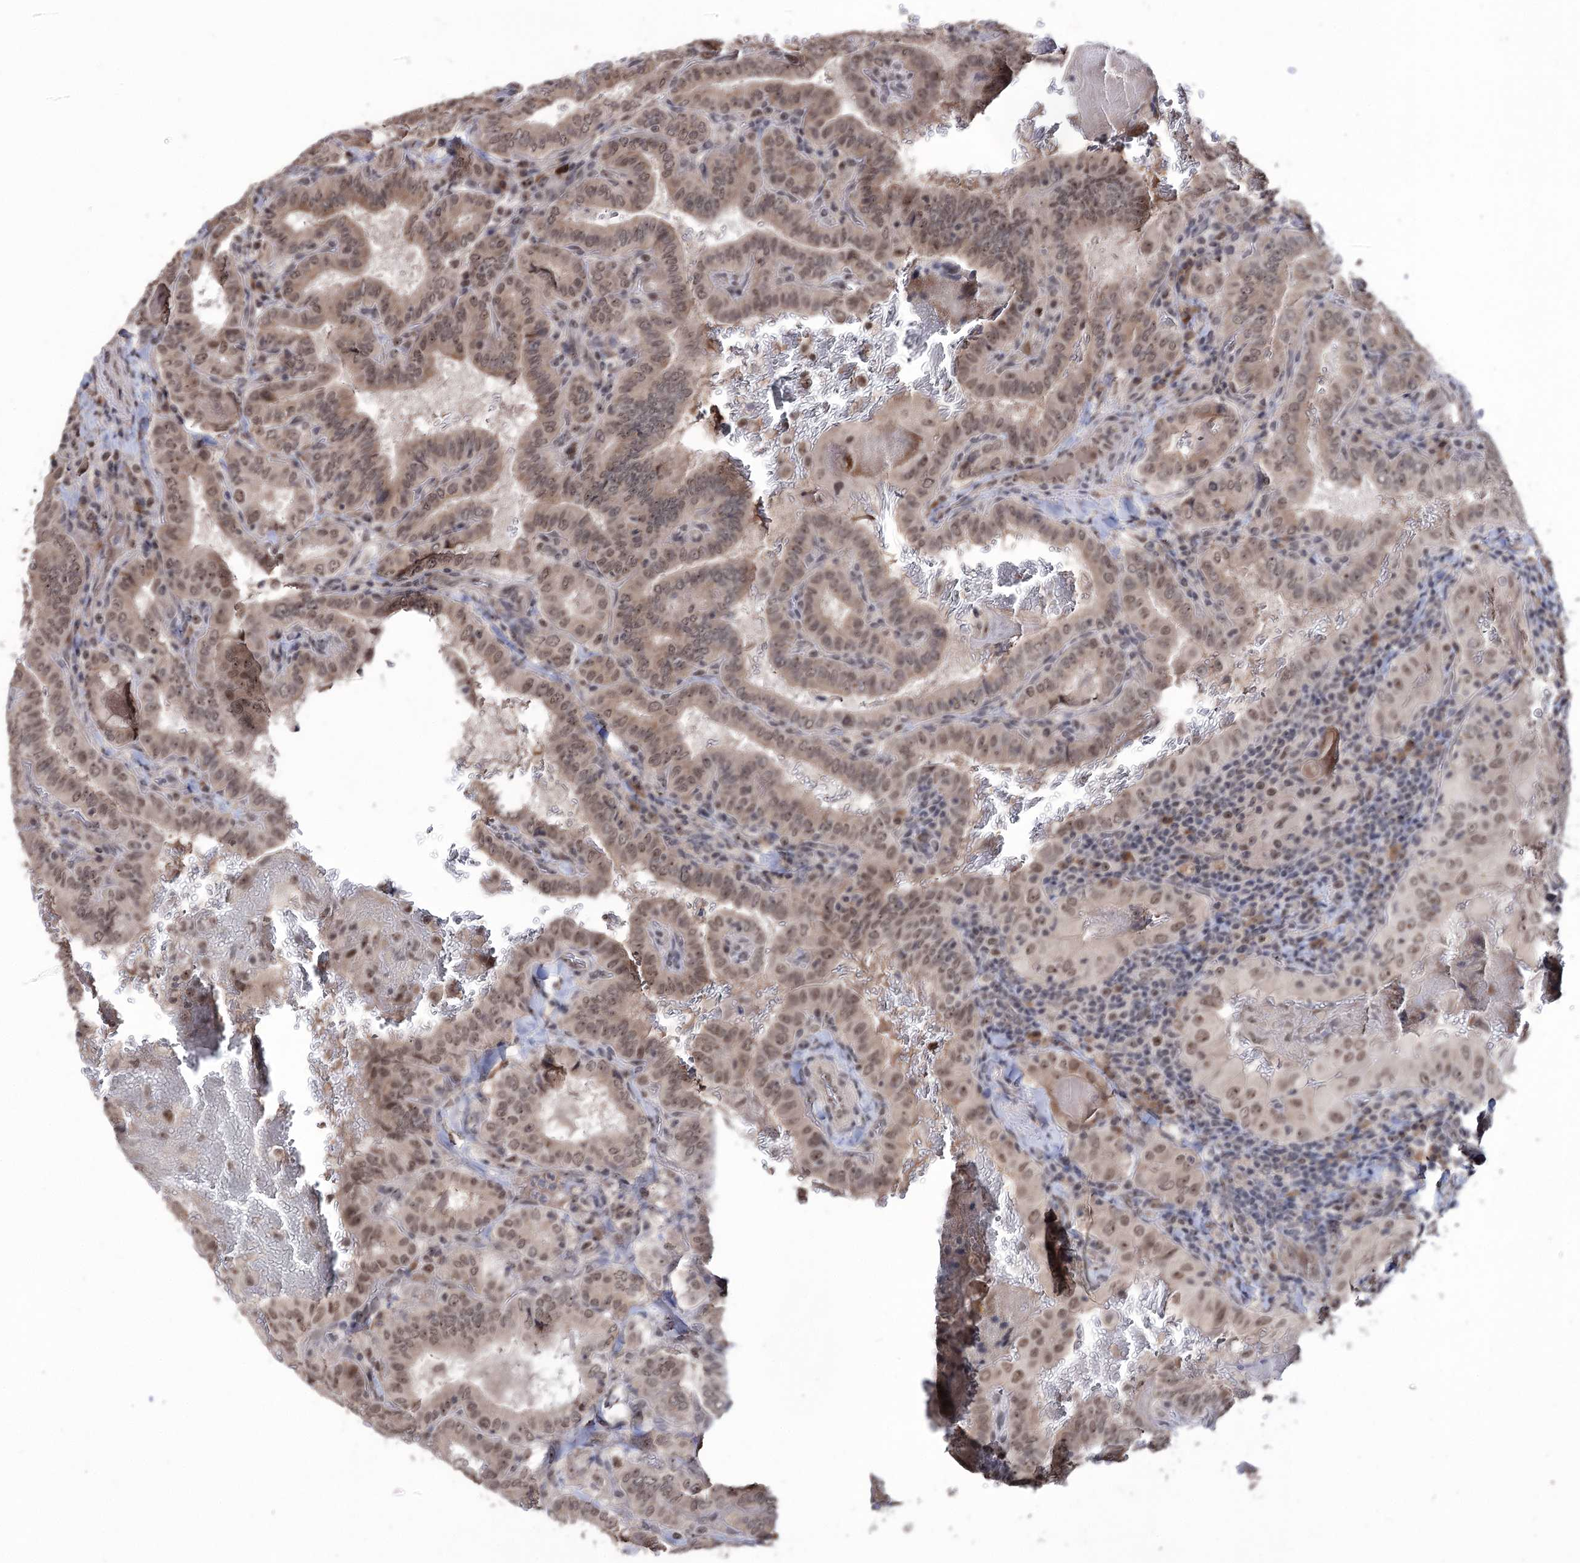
{"staining": {"intensity": "moderate", "quantity": ">75%", "location": "nuclear"}, "tissue": "thyroid cancer", "cell_type": "Tumor cells", "image_type": "cancer", "snomed": [{"axis": "morphology", "description": "Papillary adenocarcinoma, NOS"}, {"axis": "topography", "description": "Thyroid gland"}], "caption": "Moderate nuclear protein expression is appreciated in approximately >75% of tumor cells in thyroid cancer (papillary adenocarcinoma). (Brightfield microscopy of DAB IHC at high magnification).", "gene": "VGLL4", "patient": {"sex": "female", "age": 72}}